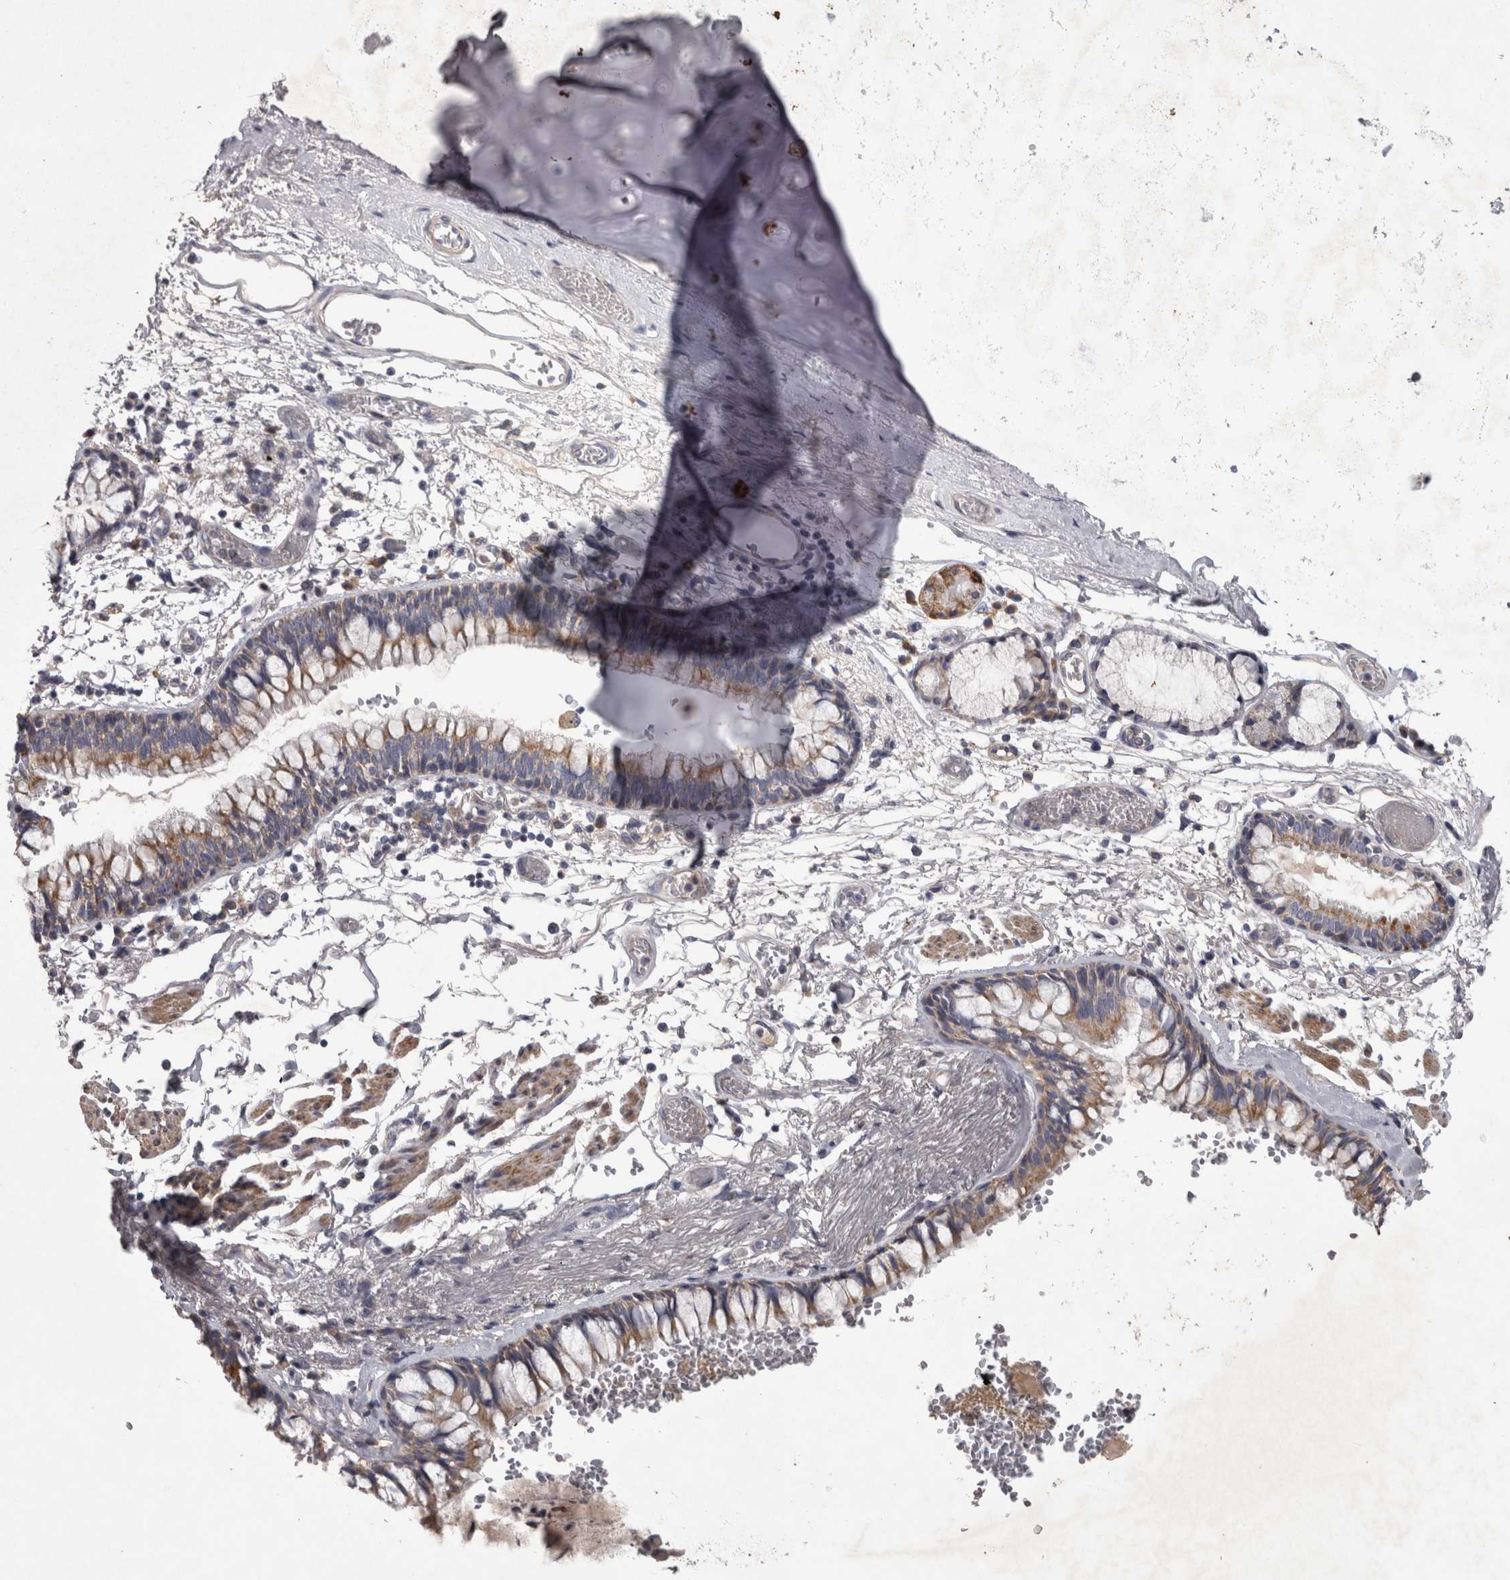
{"staining": {"intensity": "weak", "quantity": ">75%", "location": "cytoplasmic/membranous"}, "tissue": "adipose tissue", "cell_type": "Adipocytes", "image_type": "normal", "snomed": [{"axis": "morphology", "description": "Normal tissue, NOS"}, {"axis": "topography", "description": "Cartilage tissue"}, {"axis": "topography", "description": "Bronchus"}], "caption": "Protein analysis of unremarkable adipose tissue demonstrates weak cytoplasmic/membranous staining in about >75% of adipocytes.", "gene": "DBT", "patient": {"sex": "female", "age": 73}}